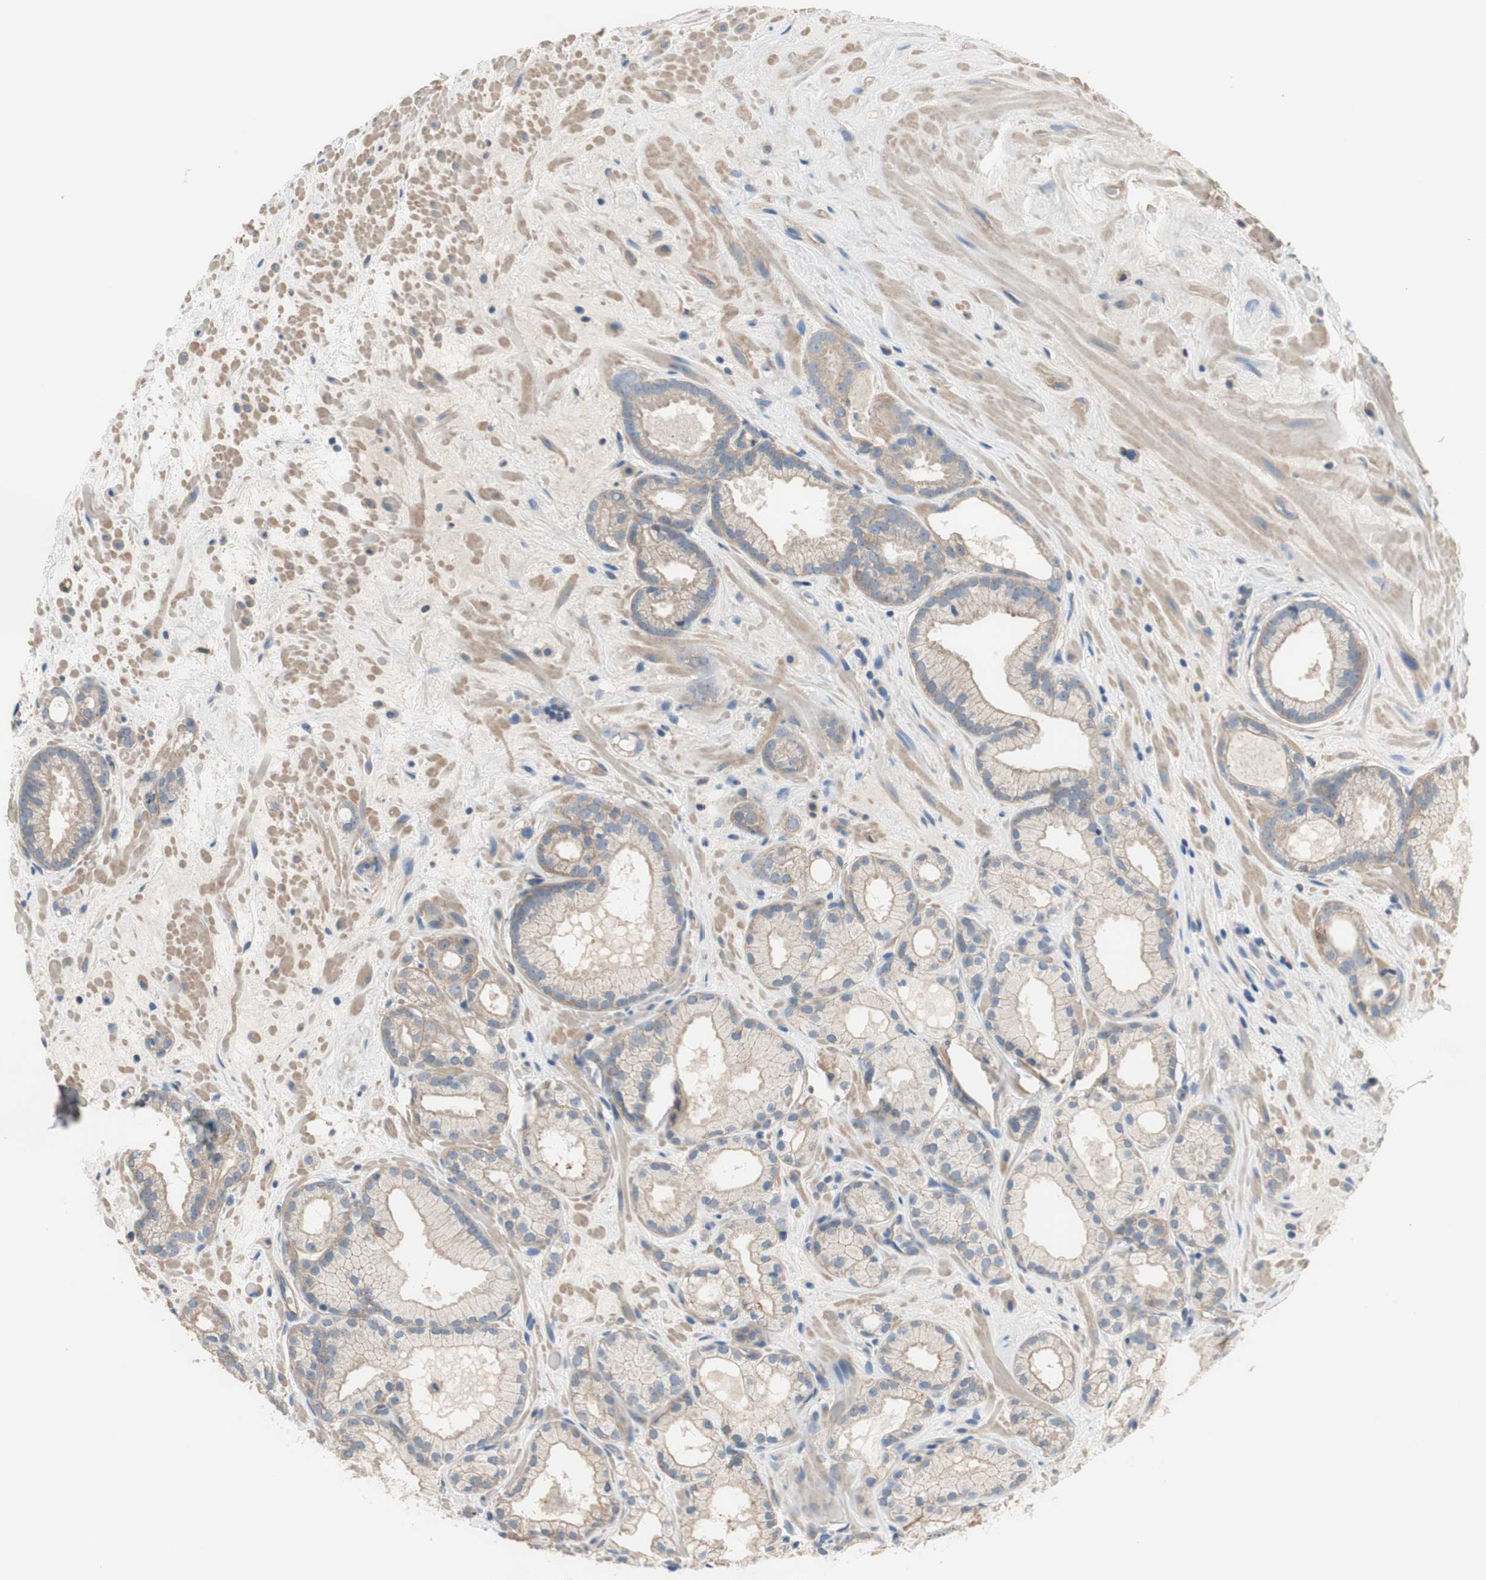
{"staining": {"intensity": "weak", "quantity": ">75%", "location": "cytoplasmic/membranous"}, "tissue": "prostate cancer", "cell_type": "Tumor cells", "image_type": "cancer", "snomed": [{"axis": "morphology", "description": "Adenocarcinoma, Low grade"}, {"axis": "topography", "description": "Prostate"}], "caption": "Prostate cancer (low-grade adenocarcinoma) stained with DAB immunohistochemistry demonstrates low levels of weak cytoplasmic/membranous staining in about >75% of tumor cells.", "gene": "CALML3", "patient": {"sex": "male", "age": 57}}